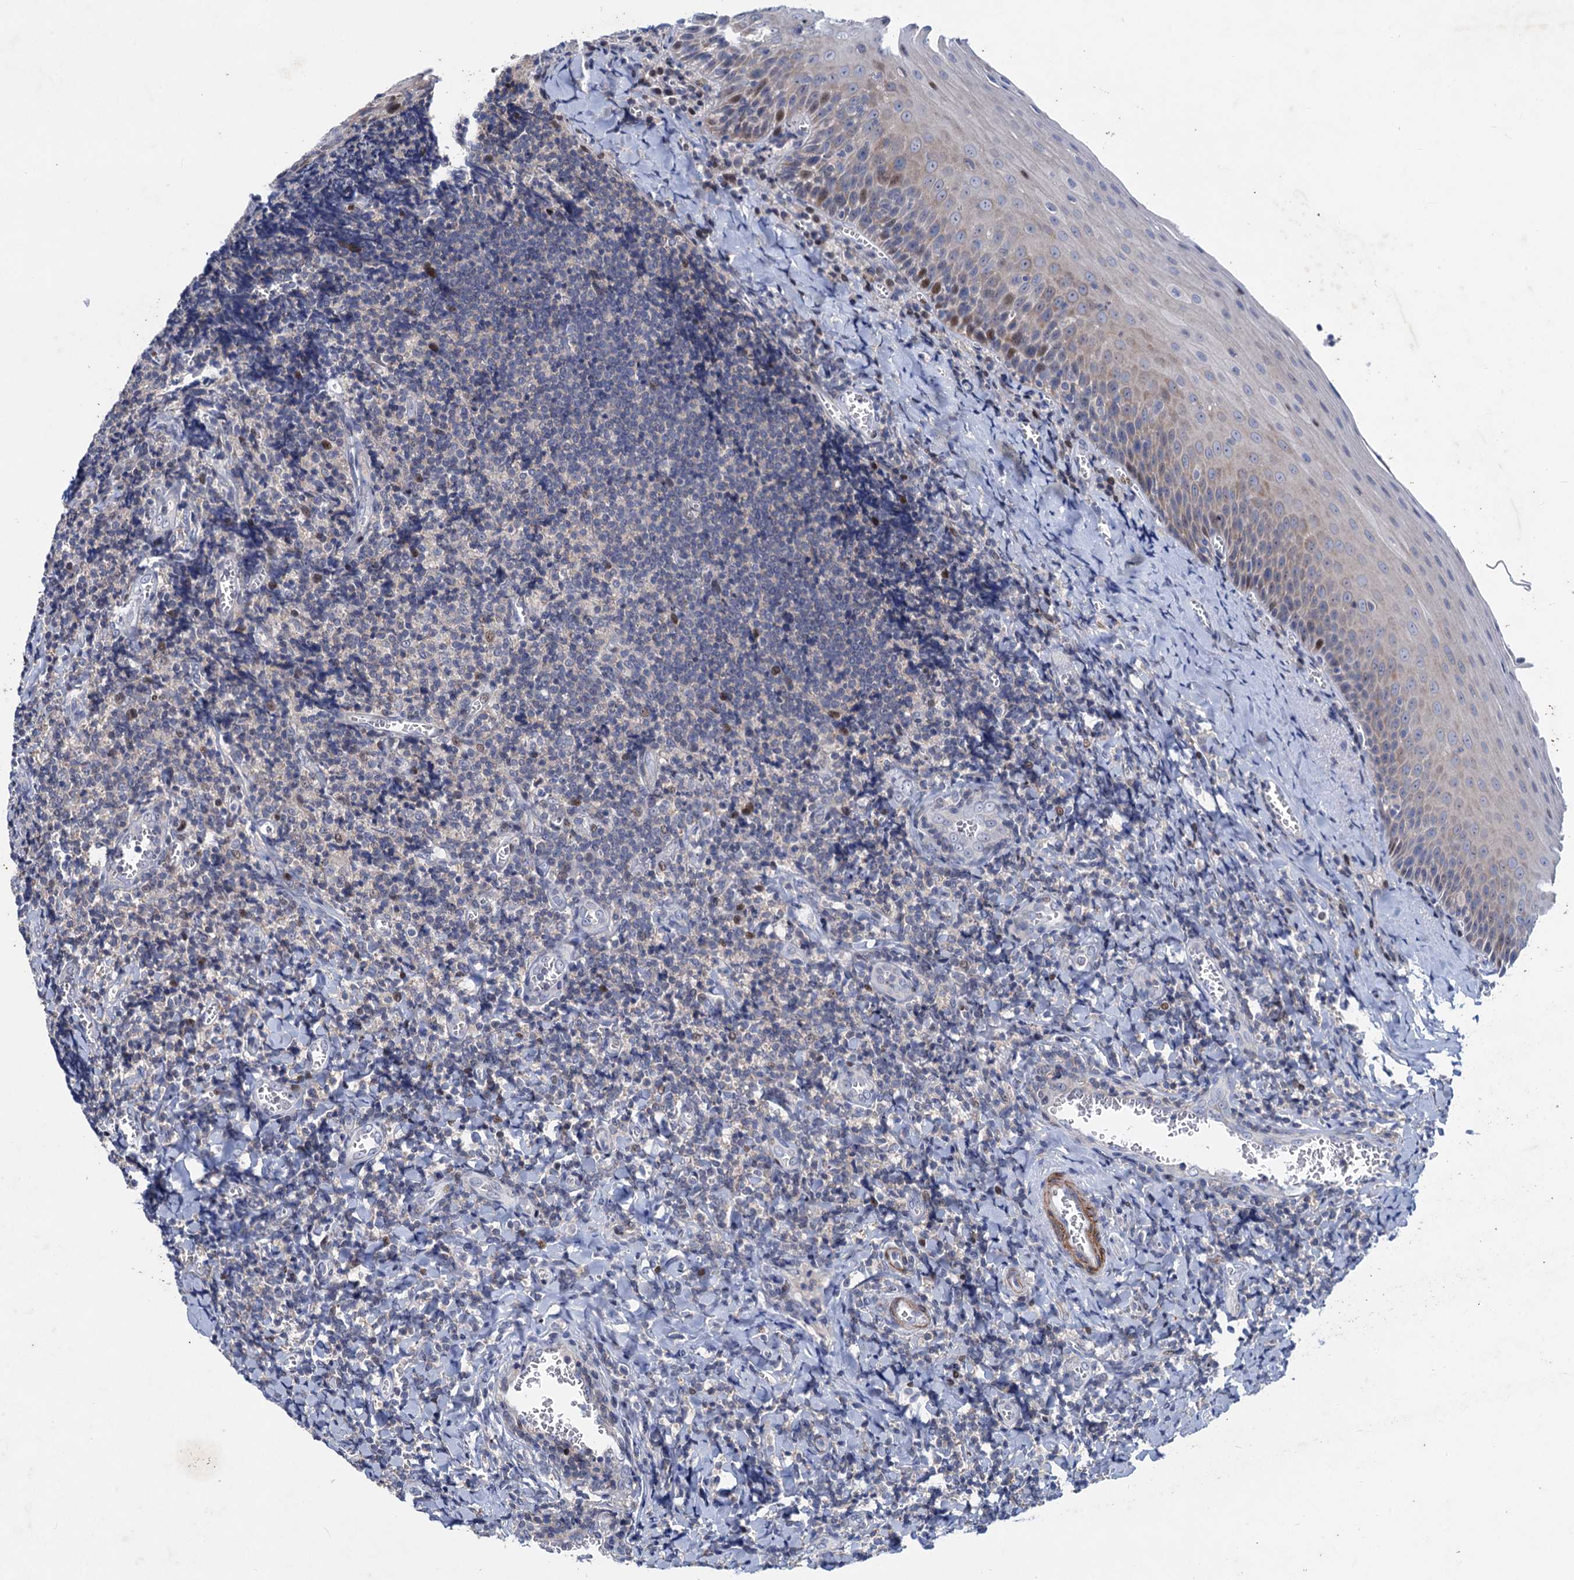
{"staining": {"intensity": "negative", "quantity": "none", "location": "none"}, "tissue": "tonsil", "cell_type": "Germinal center cells", "image_type": "normal", "snomed": [{"axis": "morphology", "description": "Normal tissue, NOS"}, {"axis": "topography", "description": "Tonsil"}], "caption": "Tonsil was stained to show a protein in brown. There is no significant positivity in germinal center cells. Nuclei are stained in blue.", "gene": "ESYT3", "patient": {"sex": "male", "age": 27}}